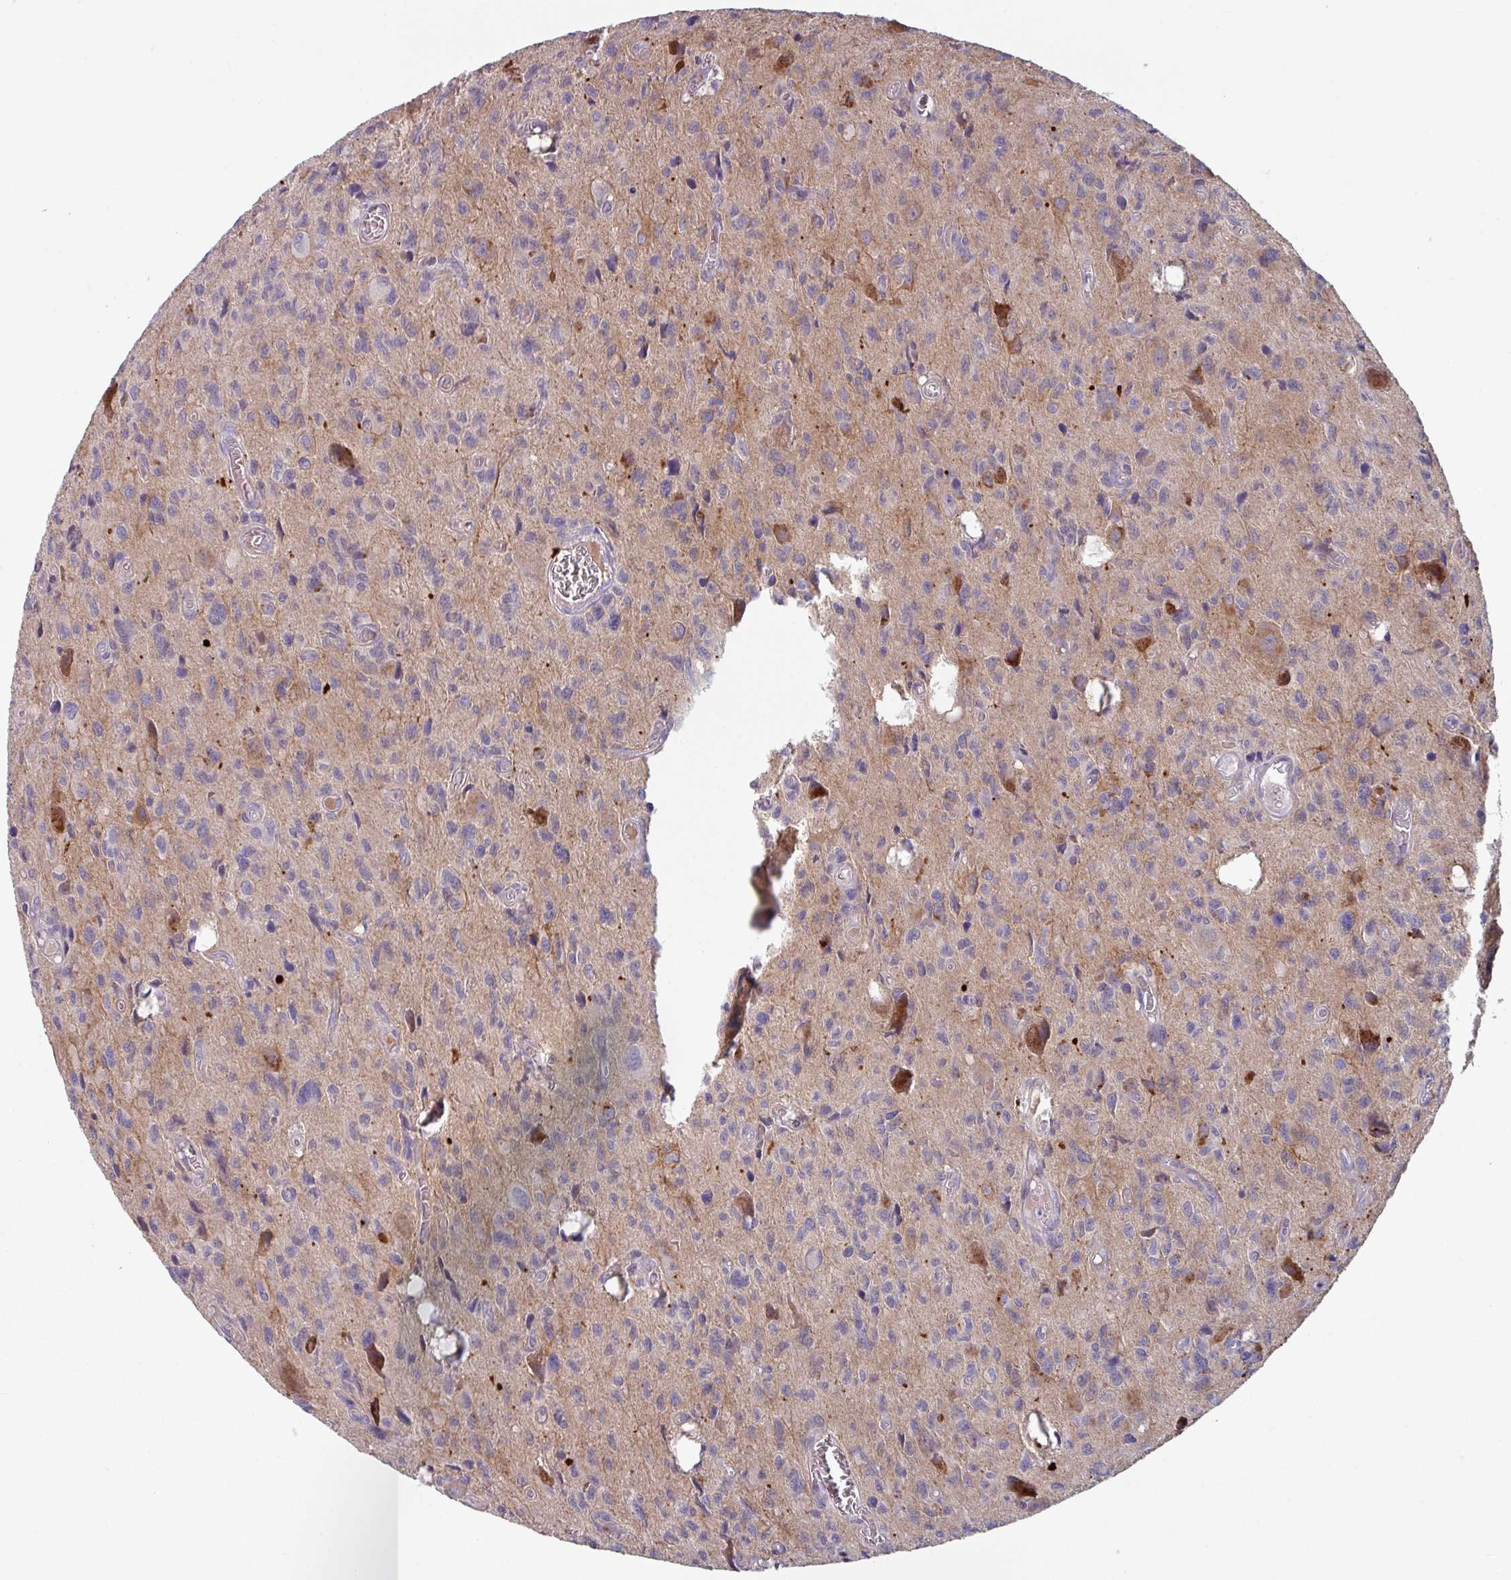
{"staining": {"intensity": "negative", "quantity": "none", "location": "none"}, "tissue": "glioma", "cell_type": "Tumor cells", "image_type": "cancer", "snomed": [{"axis": "morphology", "description": "Glioma, malignant, High grade"}, {"axis": "topography", "description": "Brain"}], "caption": "Micrograph shows no protein positivity in tumor cells of malignant glioma (high-grade) tissue. (DAB immunohistochemistry visualized using brightfield microscopy, high magnification).", "gene": "TMEM132A", "patient": {"sex": "male", "age": 76}}